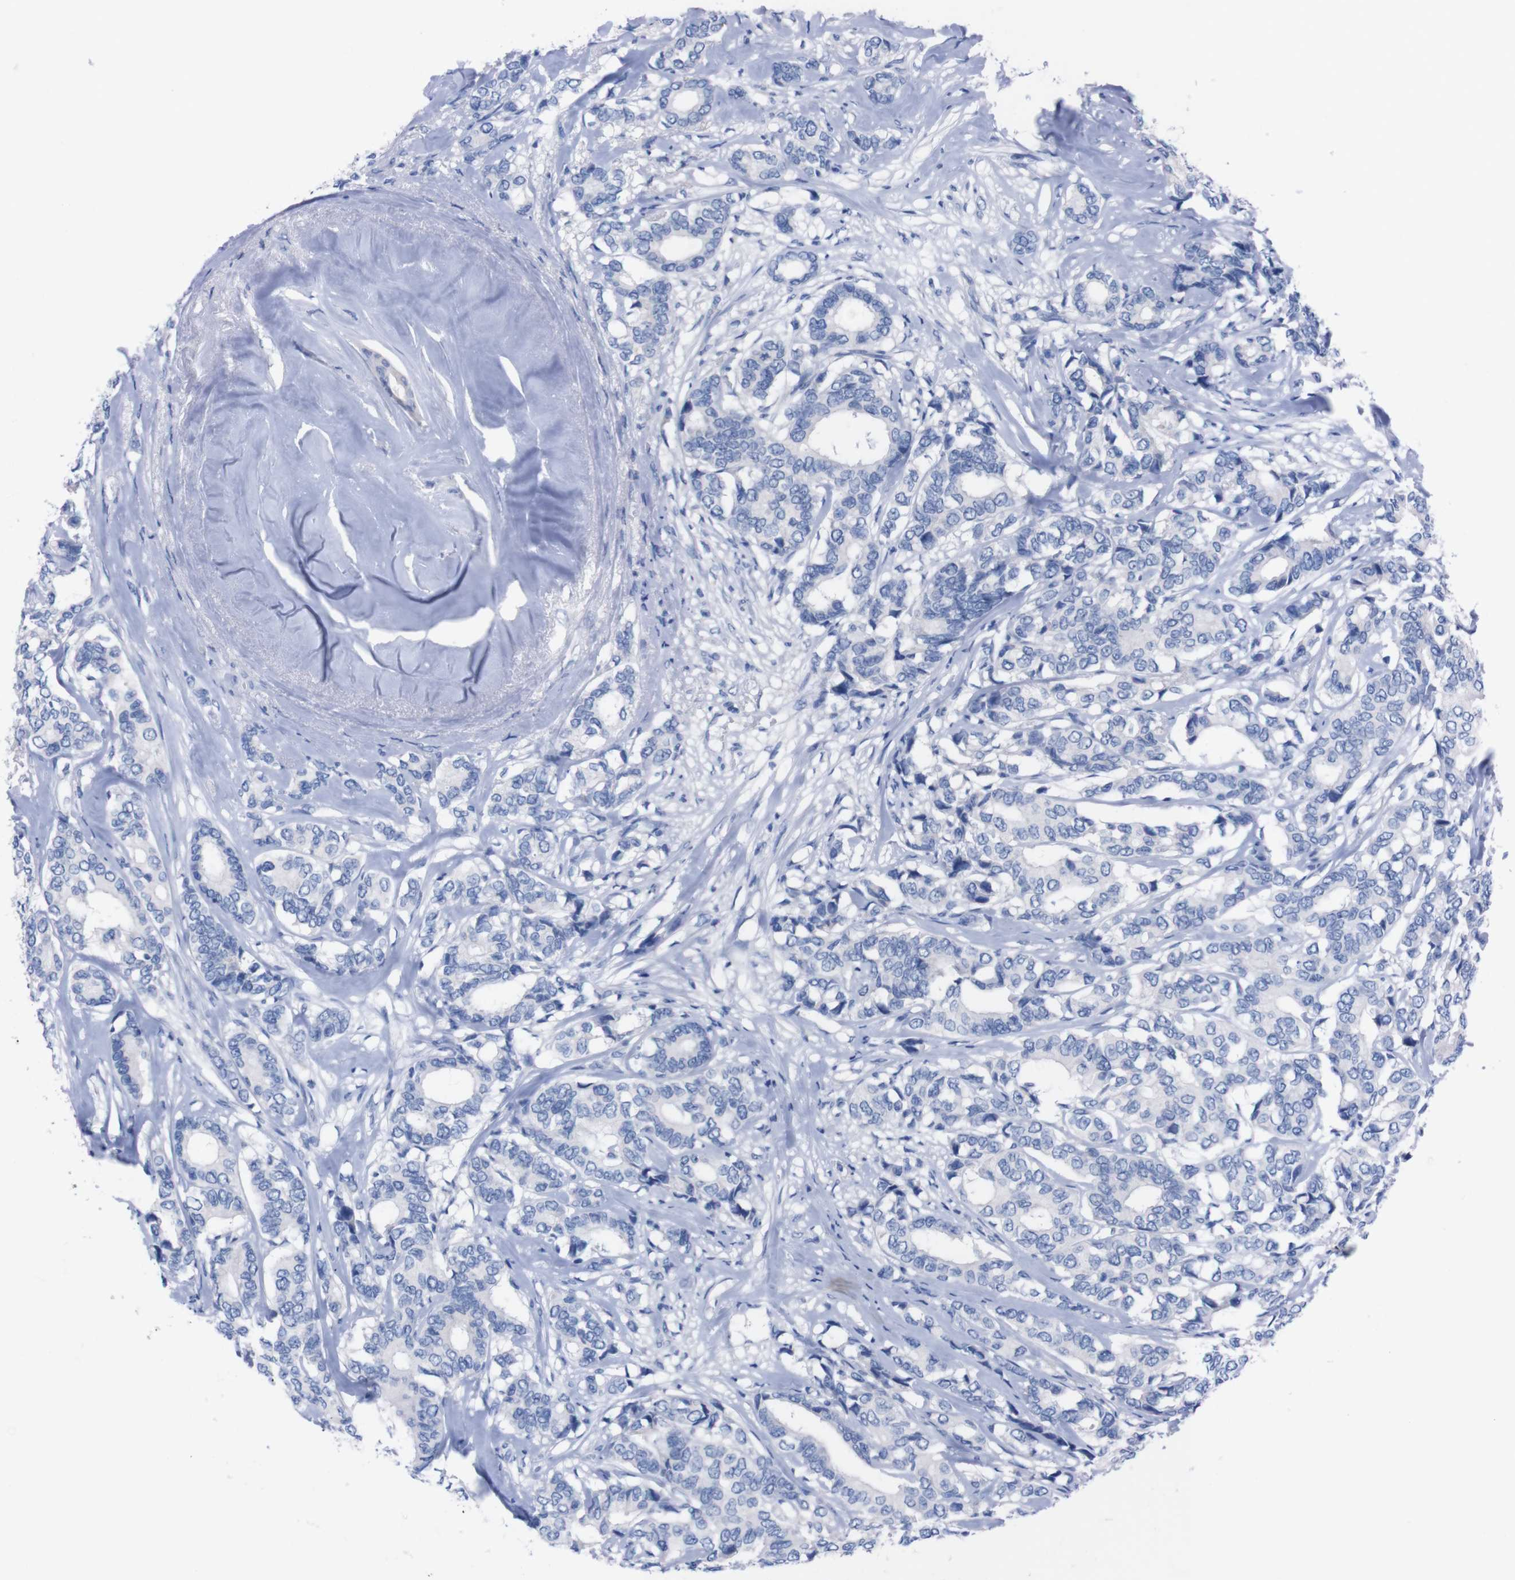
{"staining": {"intensity": "negative", "quantity": "none", "location": "none"}, "tissue": "breast cancer", "cell_type": "Tumor cells", "image_type": "cancer", "snomed": [{"axis": "morphology", "description": "Duct carcinoma"}, {"axis": "topography", "description": "Breast"}], "caption": "This histopathology image is of breast cancer (infiltrating ductal carcinoma) stained with IHC to label a protein in brown with the nuclei are counter-stained blue. There is no staining in tumor cells.", "gene": "TMEM243", "patient": {"sex": "female", "age": 87}}